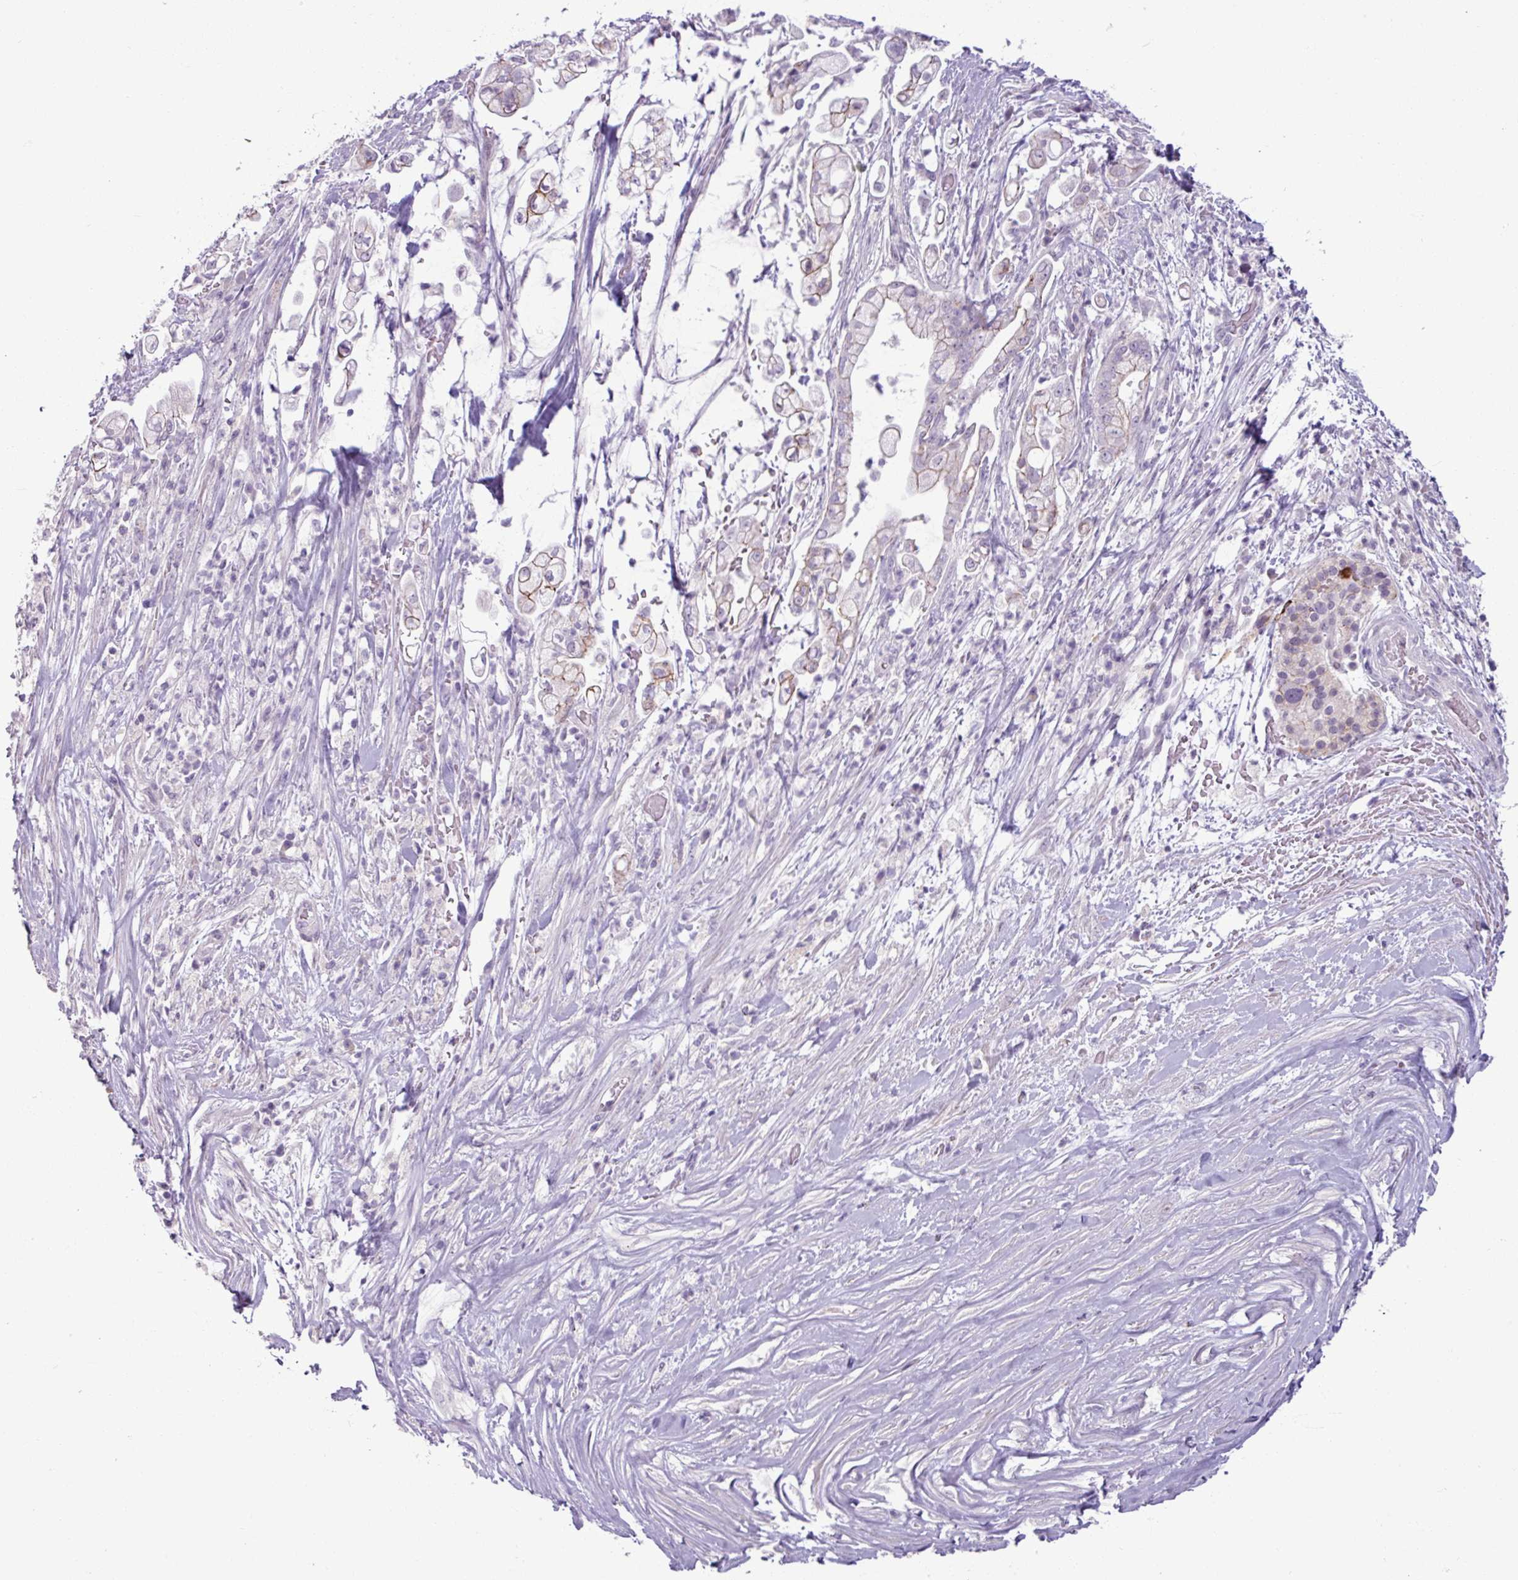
{"staining": {"intensity": "weak", "quantity": "<25%", "location": "cytoplasmic/membranous"}, "tissue": "pancreatic cancer", "cell_type": "Tumor cells", "image_type": "cancer", "snomed": [{"axis": "morphology", "description": "Adenocarcinoma, NOS"}, {"axis": "topography", "description": "Pancreas"}], "caption": "Photomicrograph shows no significant protein positivity in tumor cells of adenocarcinoma (pancreatic). (Brightfield microscopy of DAB (3,3'-diaminobenzidine) immunohistochemistry at high magnification).", "gene": "PNMA6A", "patient": {"sex": "female", "age": 69}}